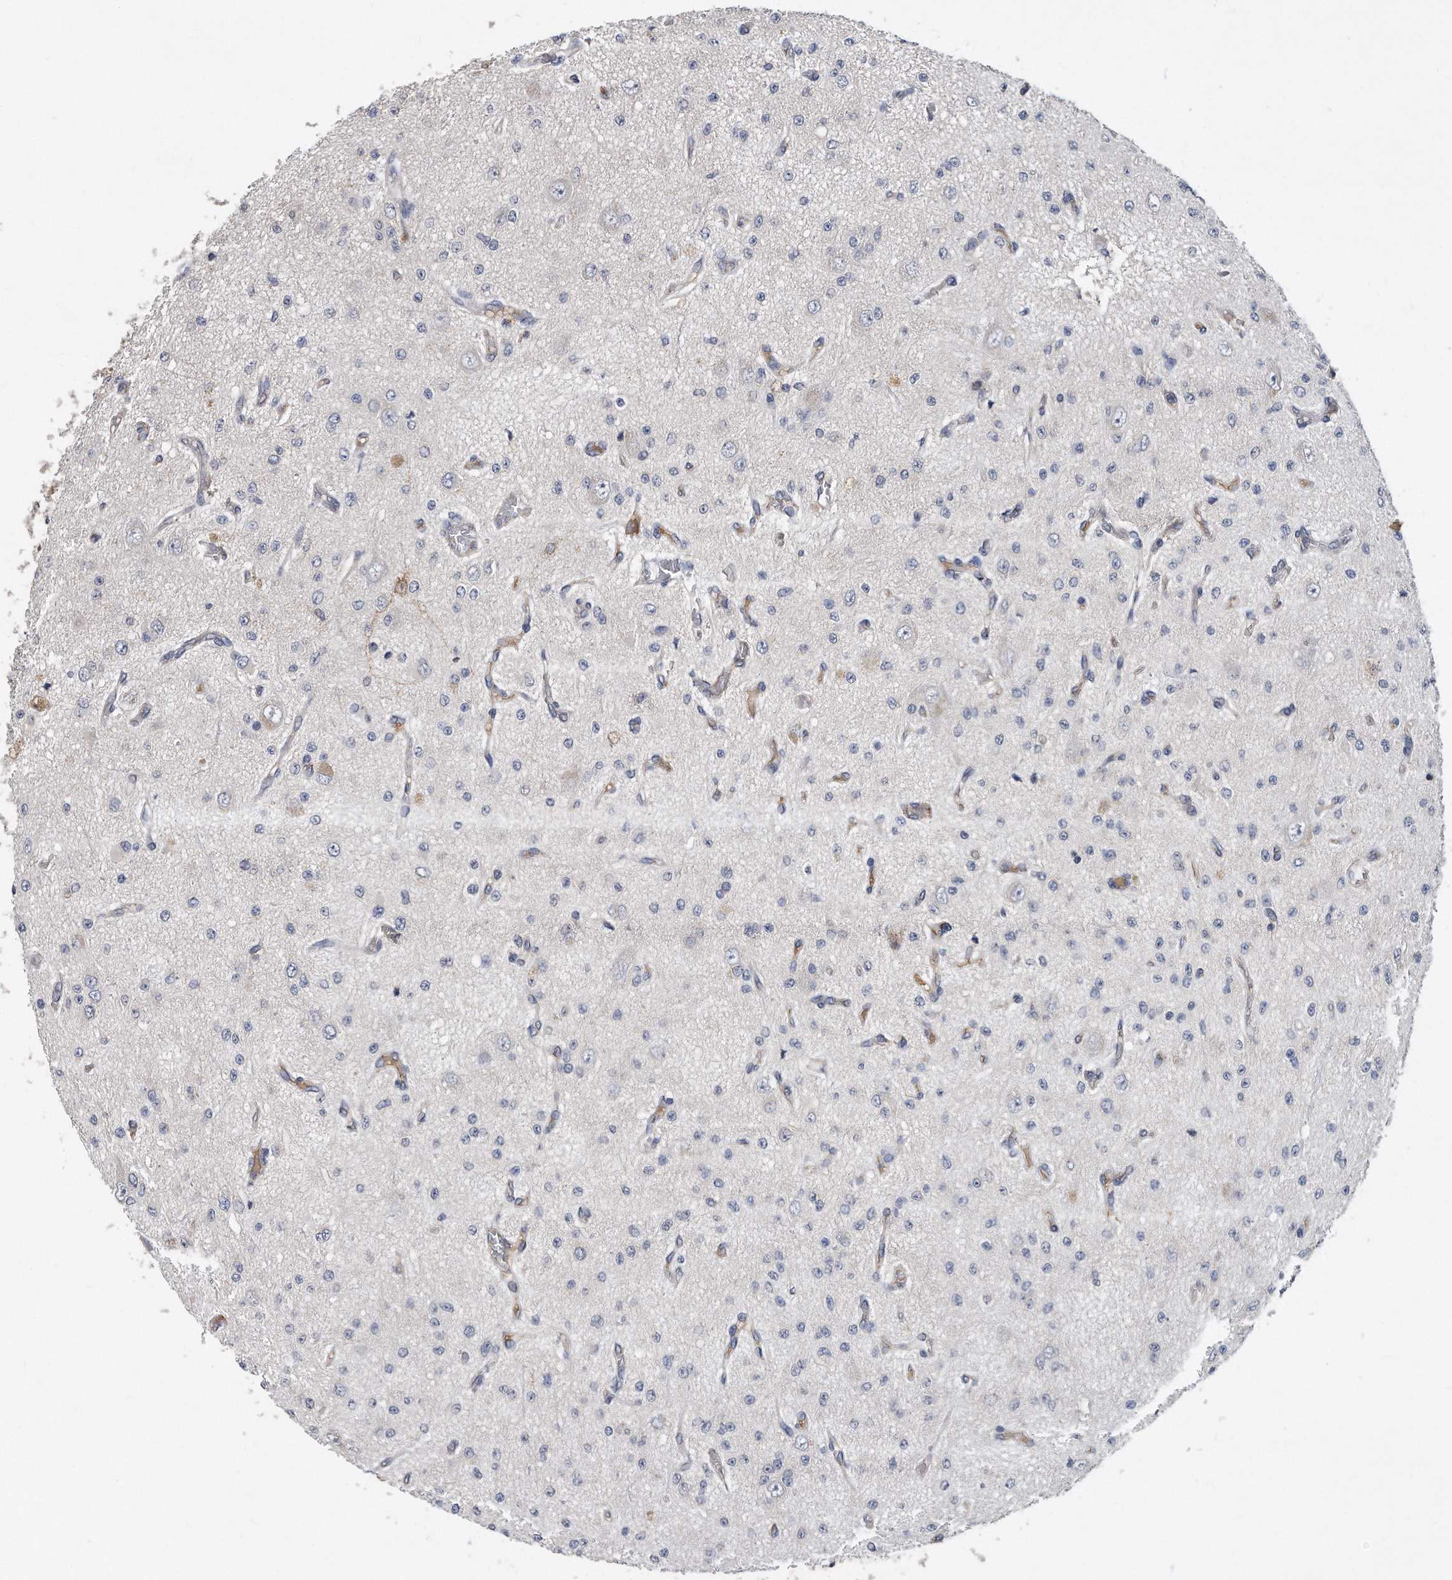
{"staining": {"intensity": "negative", "quantity": "none", "location": "none"}, "tissue": "glioma", "cell_type": "Tumor cells", "image_type": "cancer", "snomed": [{"axis": "morphology", "description": "Glioma, malignant, Low grade"}, {"axis": "topography", "description": "Brain"}], "caption": "High power microscopy micrograph of an immunohistochemistry (IHC) photomicrograph of glioma, revealing no significant expression in tumor cells.", "gene": "HOMER3", "patient": {"sex": "male", "age": 38}}